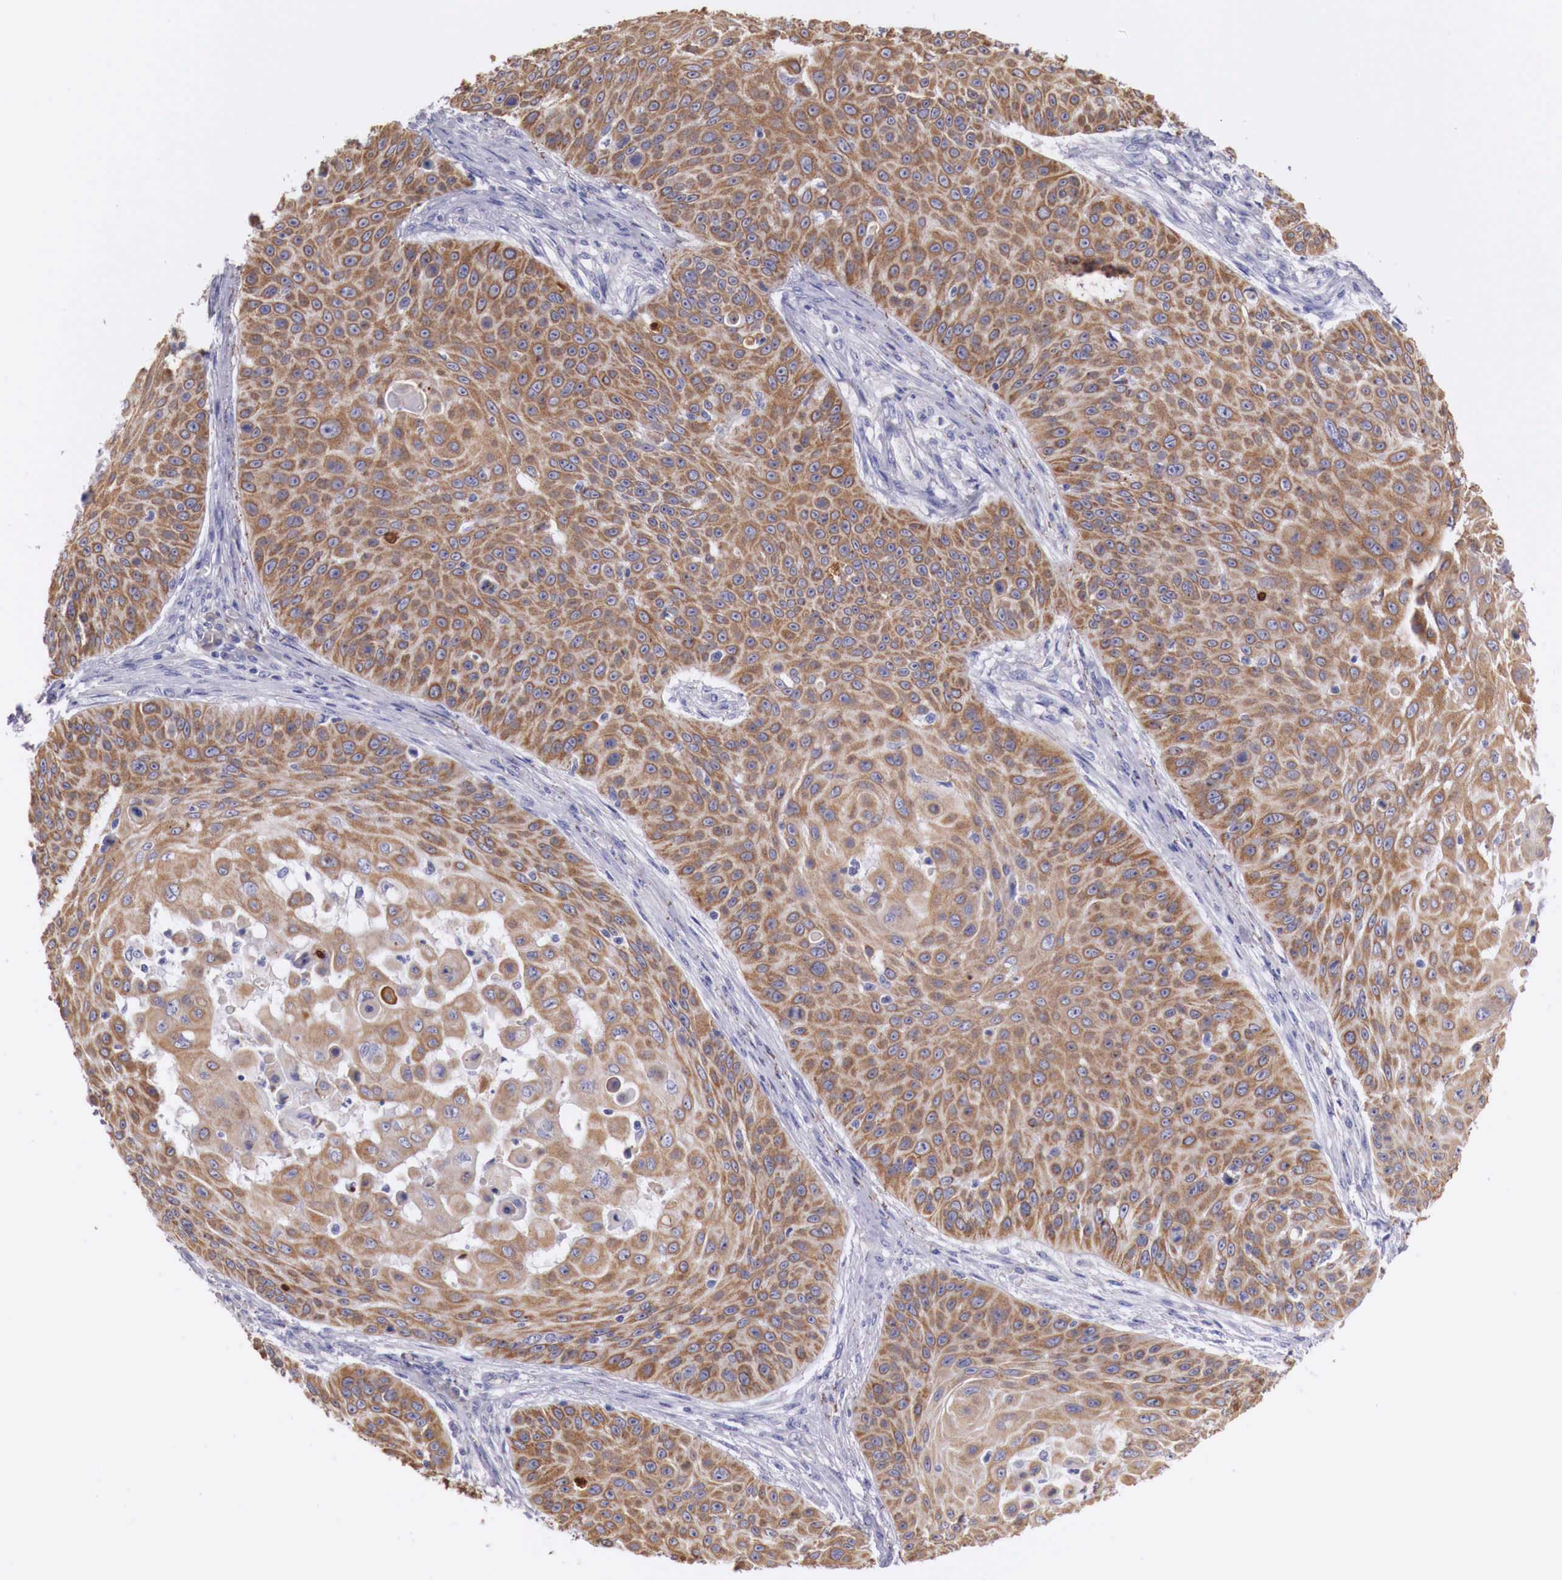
{"staining": {"intensity": "moderate", "quantity": ">75%", "location": "cytoplasmic/membranous"}, "tissue": "skin cancer", "cell_type": "Tumor cells", "image_type": "cancer", "snomed": [{"axis": "morphology", "description": "Squamous cell carcinoma, NOS"}, {"axis": "topography", "description": "Skin"}], "caption": "This is a micrograph of immunohistochemistry staining of skin cancer, which shows moderate positivity in the cytoplasmic/membranous of tumor cells.", "gene": "NREP", "patient": {"sex": "male", "age": 82}}